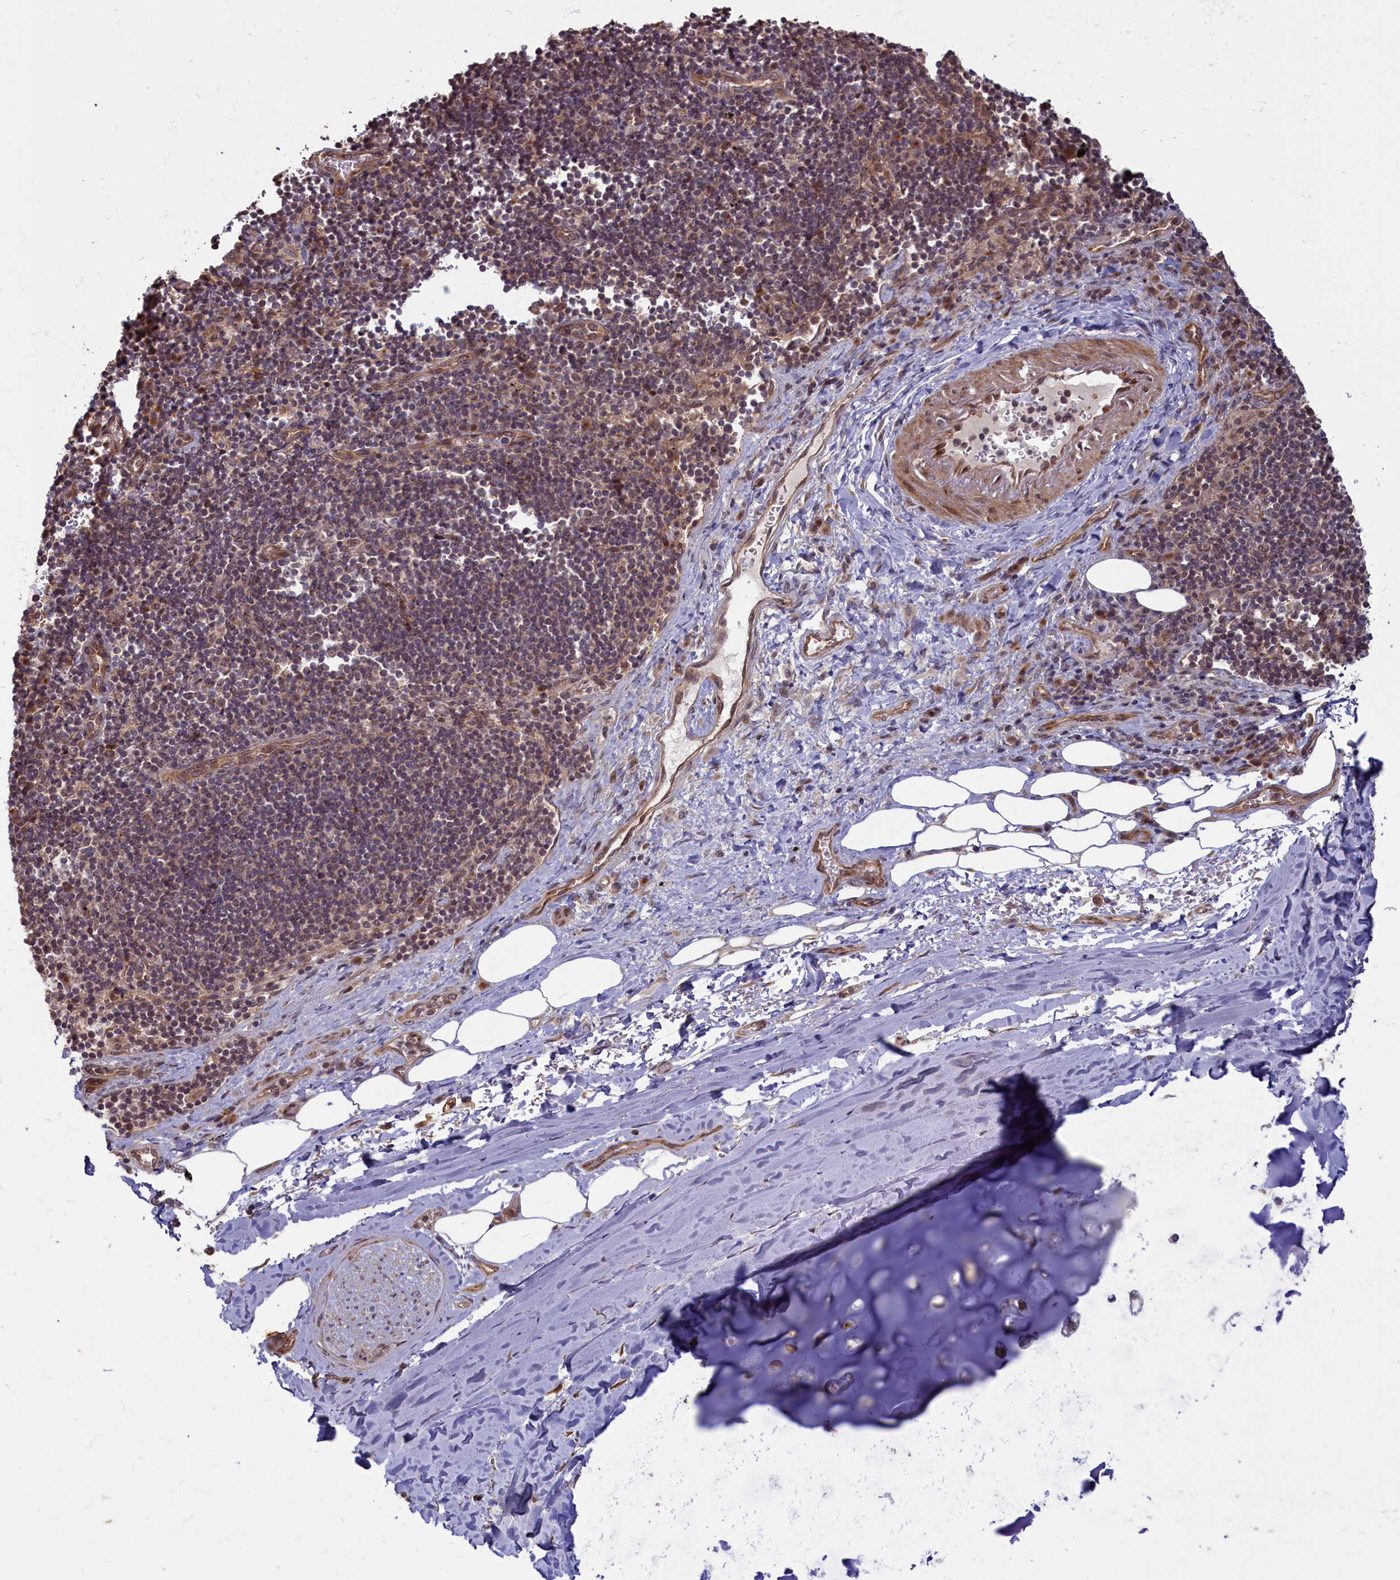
{"staining": {"intensity": "negative", "quantity": "none", "location": "none"}, "tissue": "adipose tissue", "cell_type": "Adipocytes", "image_type": "normal", "snomed": [{"axis": "morphology", "description": "Normal tissue, NOS"}, {"axis": "topography", "description": "Lymph node"}, {"axis": "topography", "description": "Cartilage tissue"}, {"axis": "topography", "description": "Bronchus"}], "caption": "This is a image of immunohistochemistry staining of unremarkable adipose tissue, which shows no positivity in adipocytes. (Brightfield microscopy of DAB (3,3'-diaminobenzidine) IHC at high magnification).", "gene": "ENSG00000274944", "patient": {"sex": "male", "age": 63}}